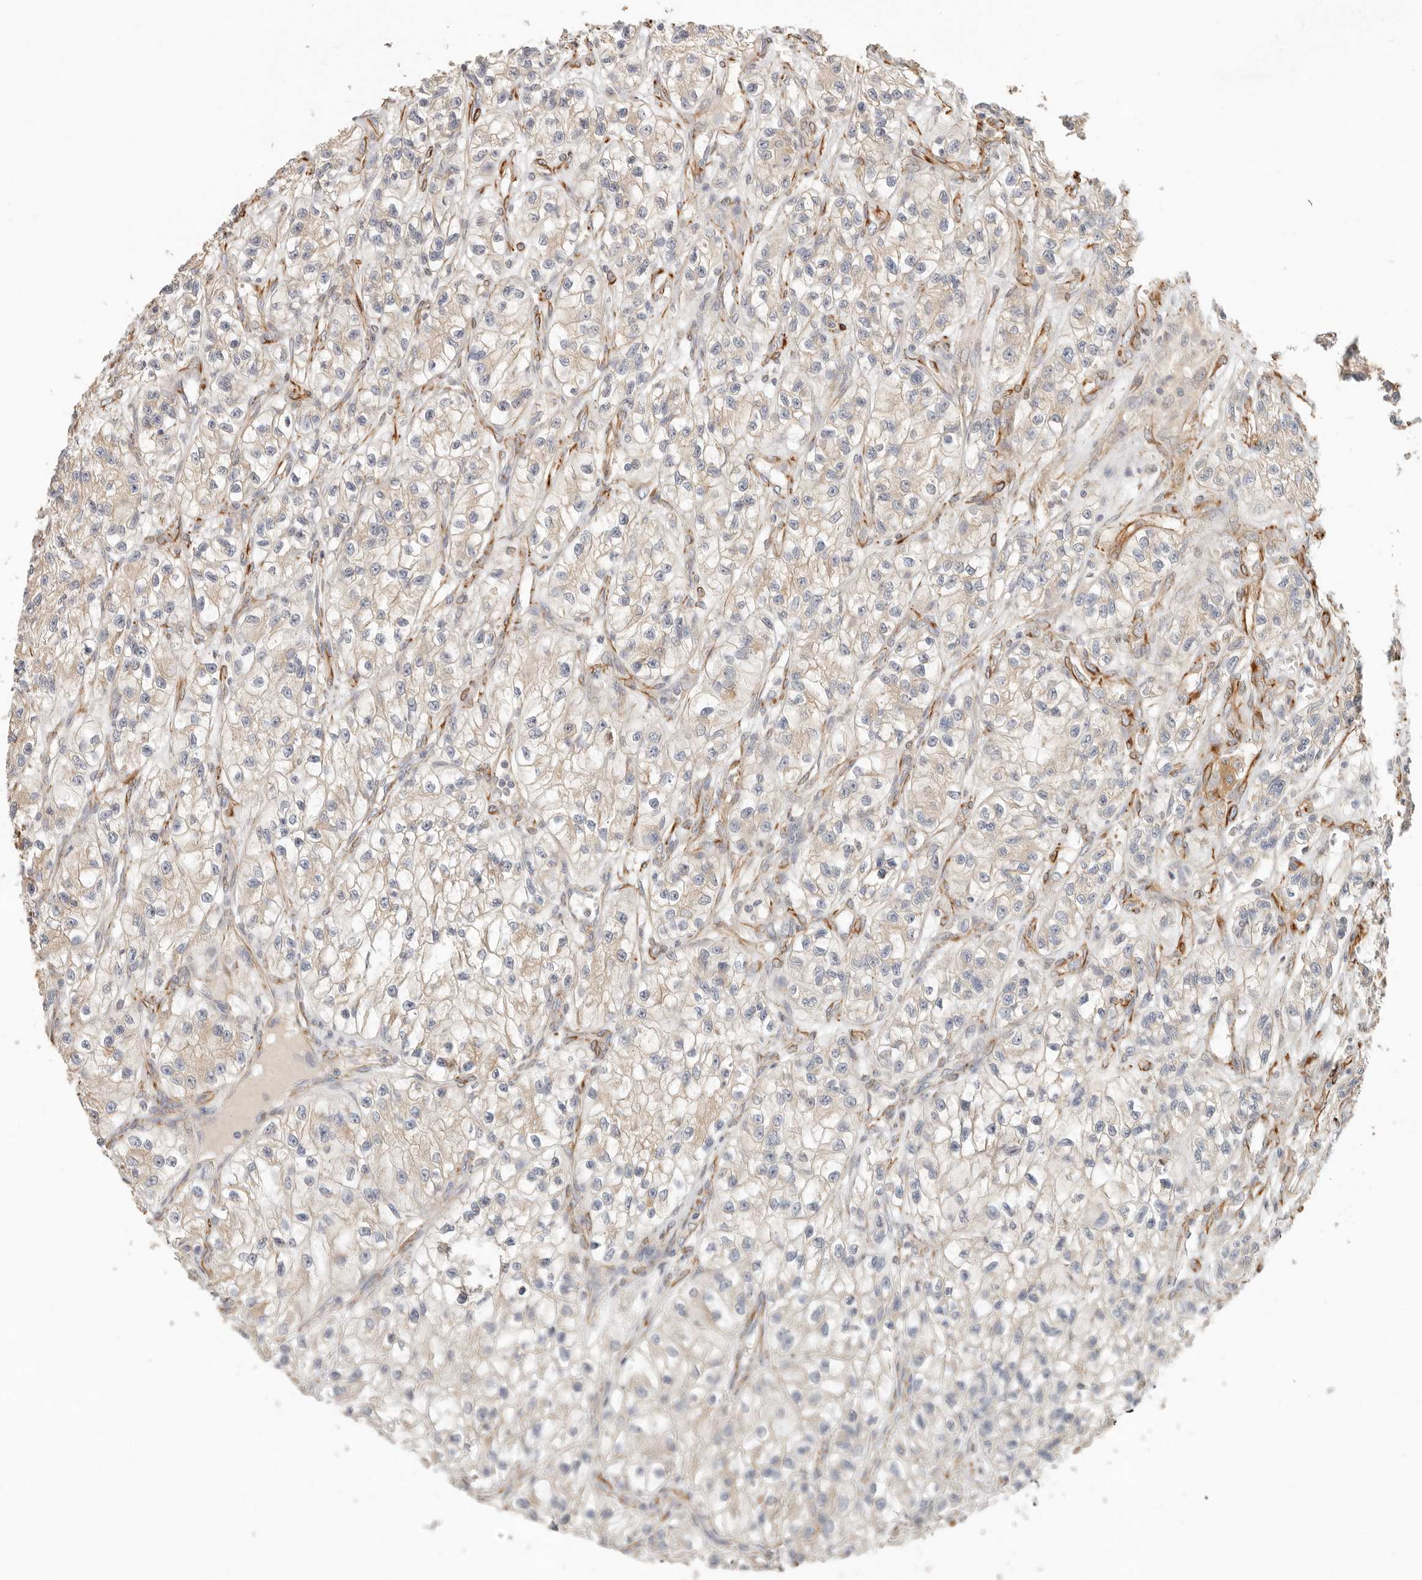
{"staining": {"intensity": "negative", "quantity": "none", "location": "none"}, "tissue": "renal cancer", "cell_type": "Tumor cells", "image_type": "cancer", "snomed": [{"axis": "morphology", "description": "Adenocarcinoma, NOS"}, {"axis": "topography", "description": "Kidney"}], "caption": "Immunohistochemistry (IHC) image of neoplastic tissue: human renal cancer stained with DAB (3,3'-diaminobenzidine) exhibits no significant protein positivity in tumor cells. (DAB immunohistochemistry (IHC) visualized using brightfield microscopy, high magnification).", "gene": "SPRING1", "patient": {"sex": "female", "age": 57}}